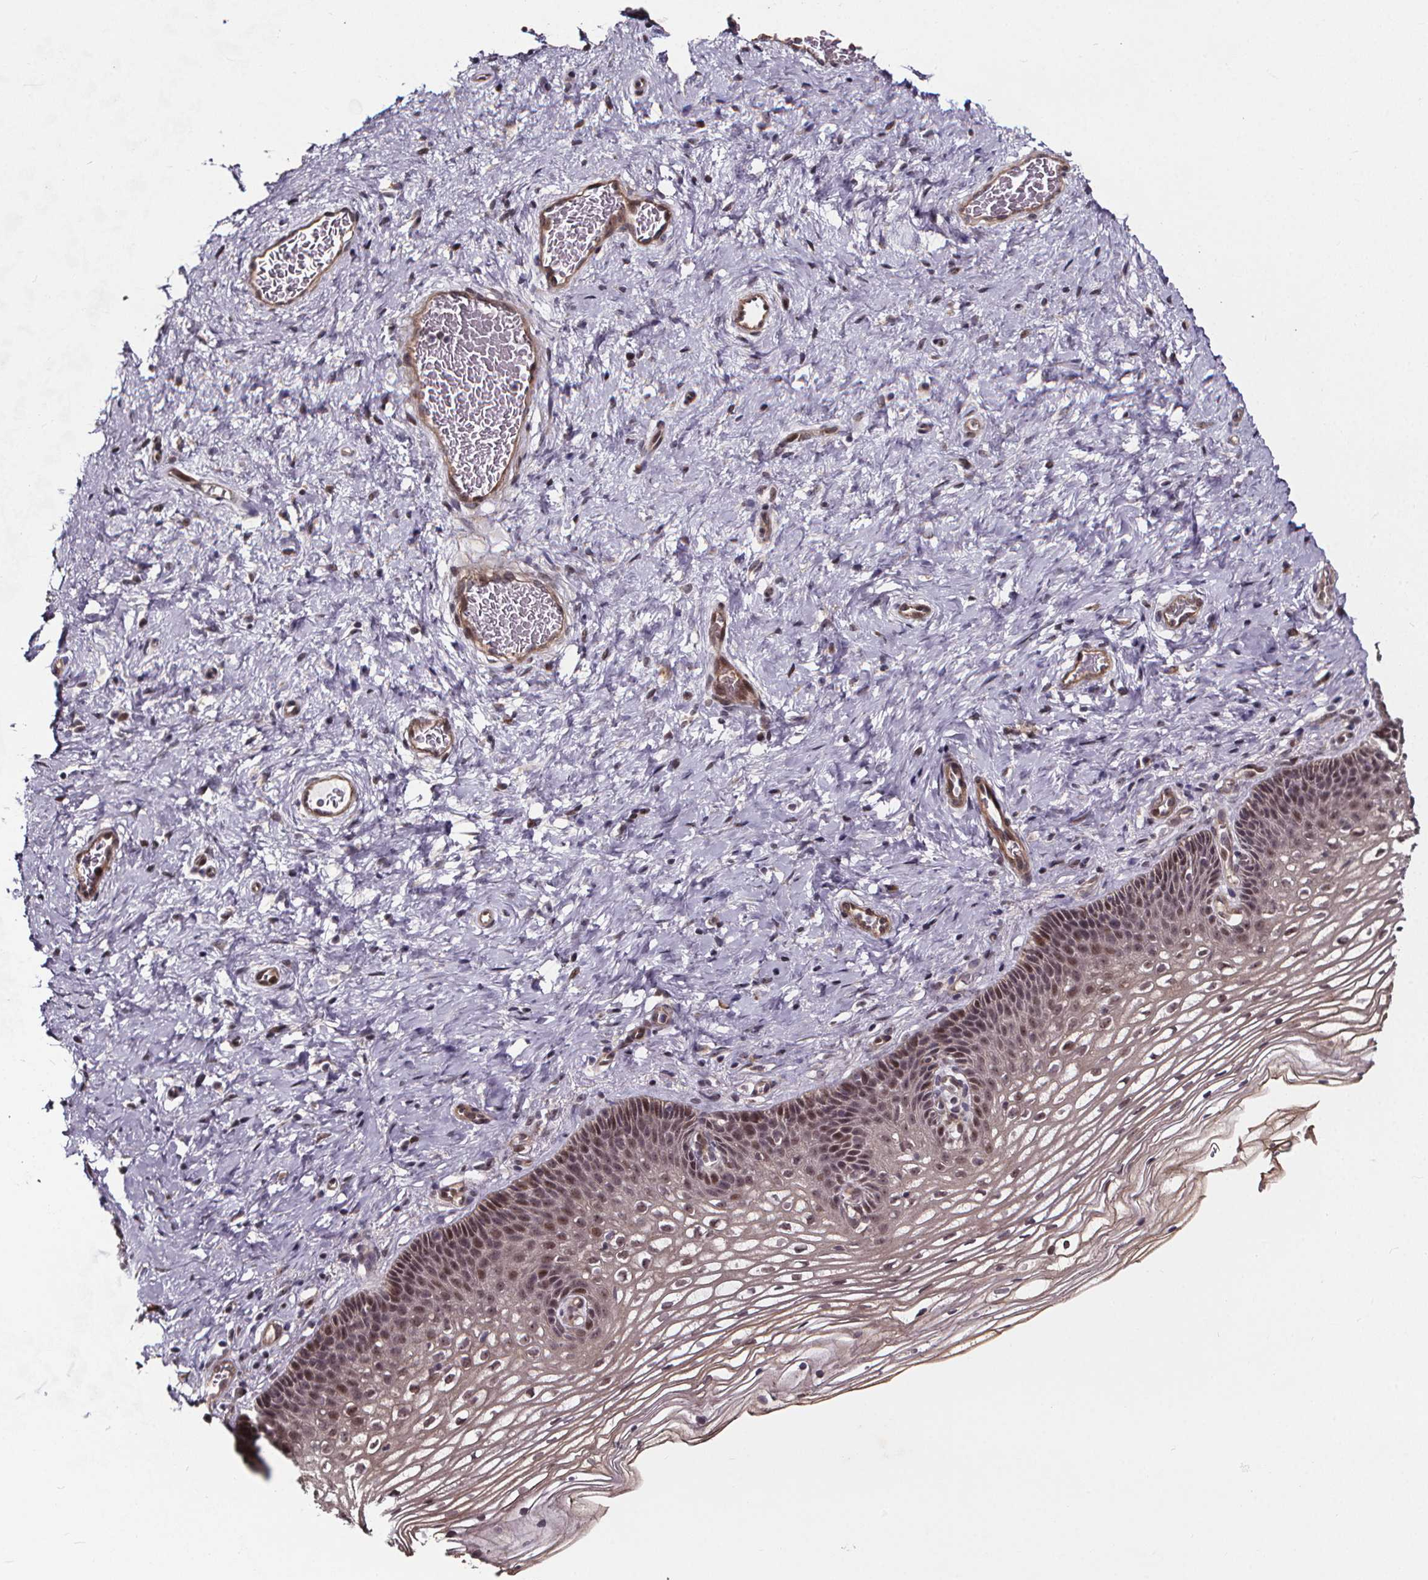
{"staining": {"intensity": "weak", "quantity": "<25%", "location": "cytoplasmic/membranous"}, "tissue": "cervix", "cell_type": "Glandular cells", "image_type": "normal", "snomed": [{"axis": "morphology", "description": "Normal tissue, NOS"}, {"axis": "topography", "description": "Cervix"}], "caption": "A high-resolution image shows immunohistochemistry (IHC) staining of benign cervix, which displays no significant staining in glandular cells.", "gene": "DDIT3", "patient": {"sex": "female", "age": 34}}